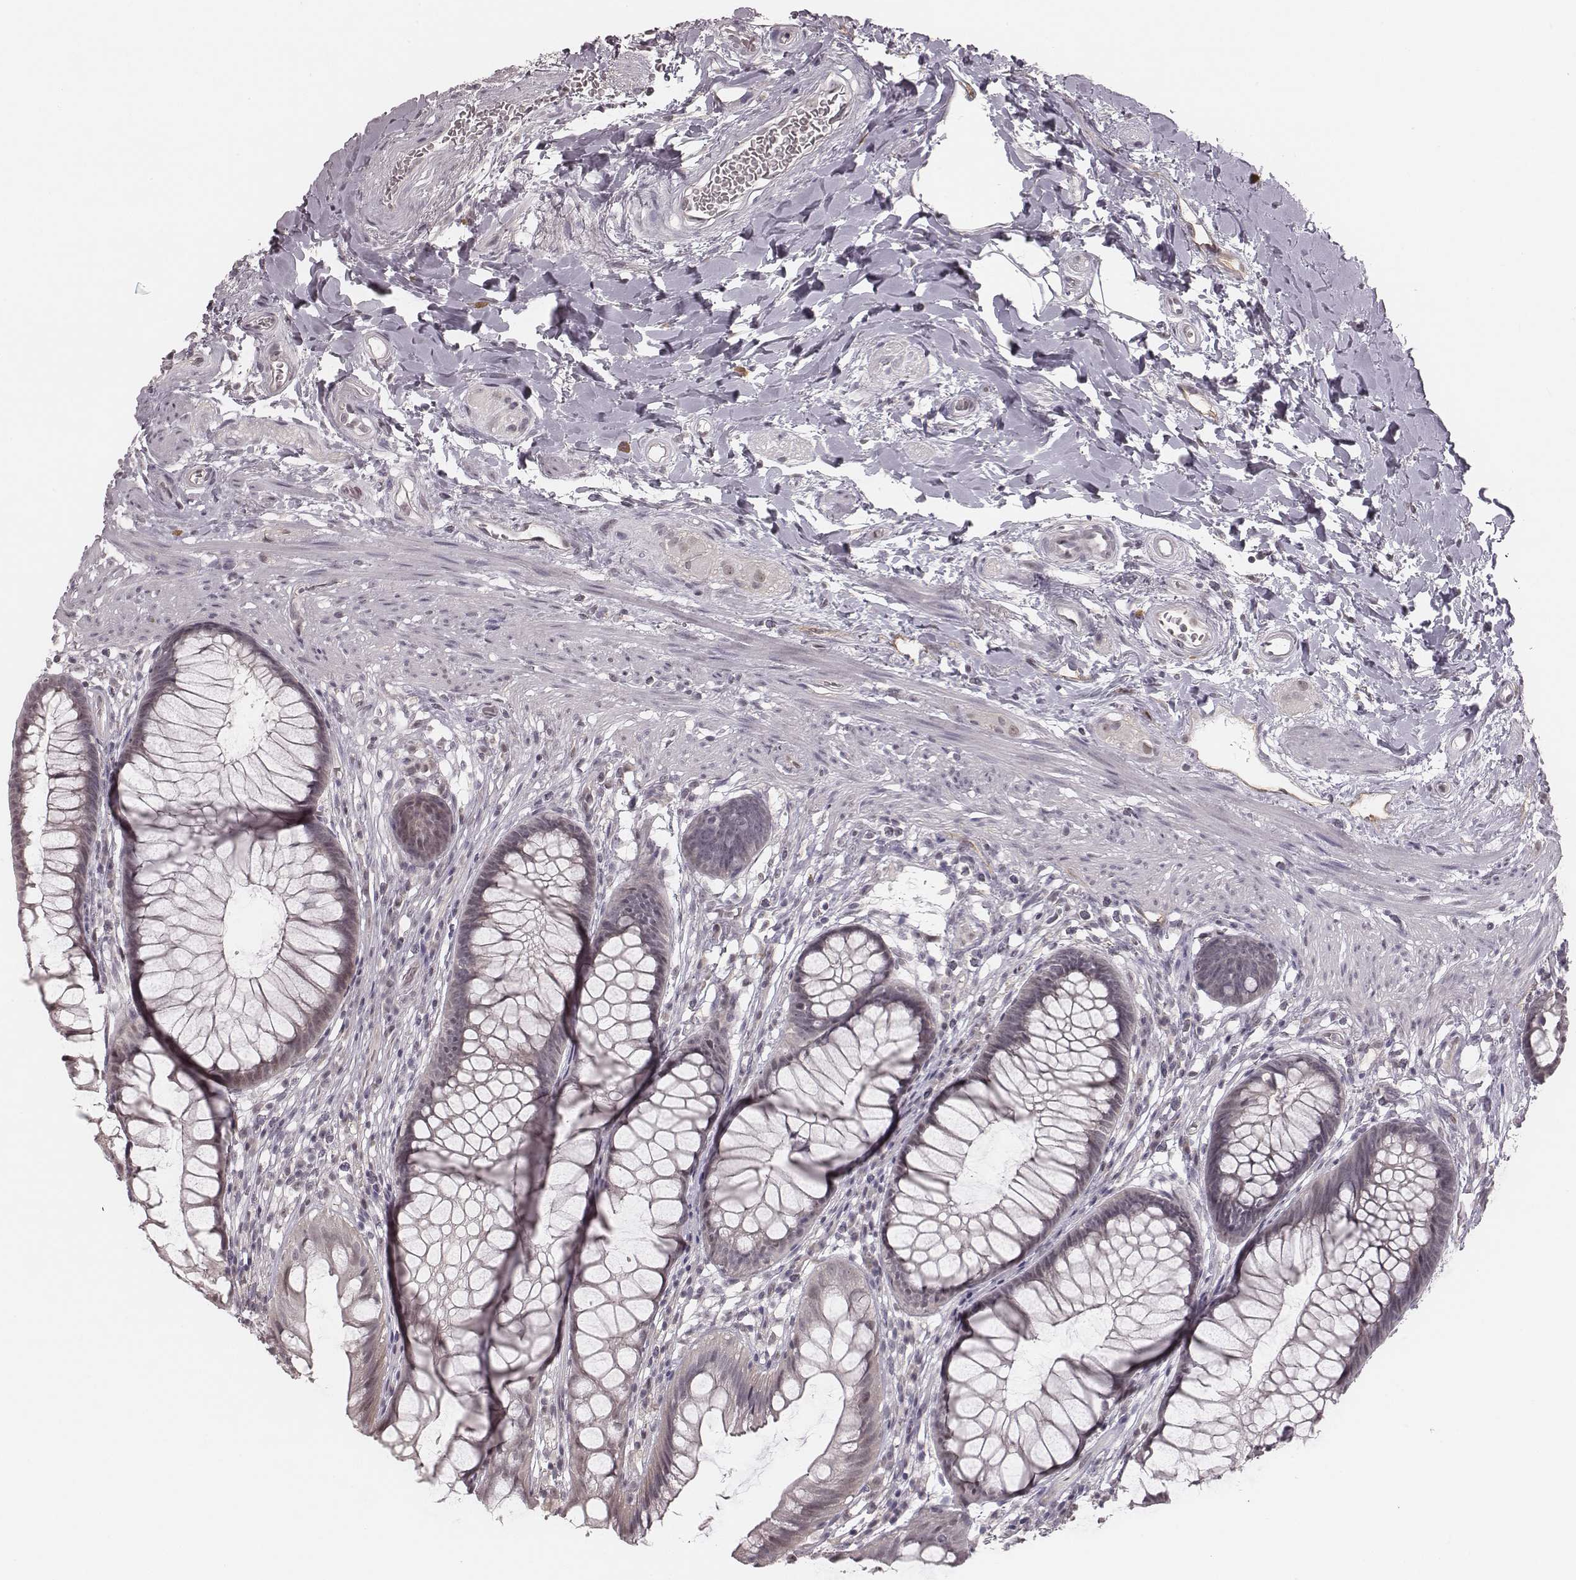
{"staining": {"intensity": "negative", "quantity": "none", "location": "none"}, "tissue": "rectum", "cell_type": "Glandular cells", "image_type": "normal", "snomed": [{"axis": "morphology", "description": "Normal tissue, NOS"}, {"axis": "topography", "description": "Smooth muscle"}, {"axis": "topography", "description": "Rectum"}], "caption": "The image reveals no significant expression in glandular cells of rectum. The staining was performed using DAB (3,3'-diaminobenzidine) to visualize the protein expression in brown, while the nuclei were stained in blue with hematoxylin (Magnification: 20x).", "gene": "RPGRIP1", "patient": {"sex": "male", "age": 53}}